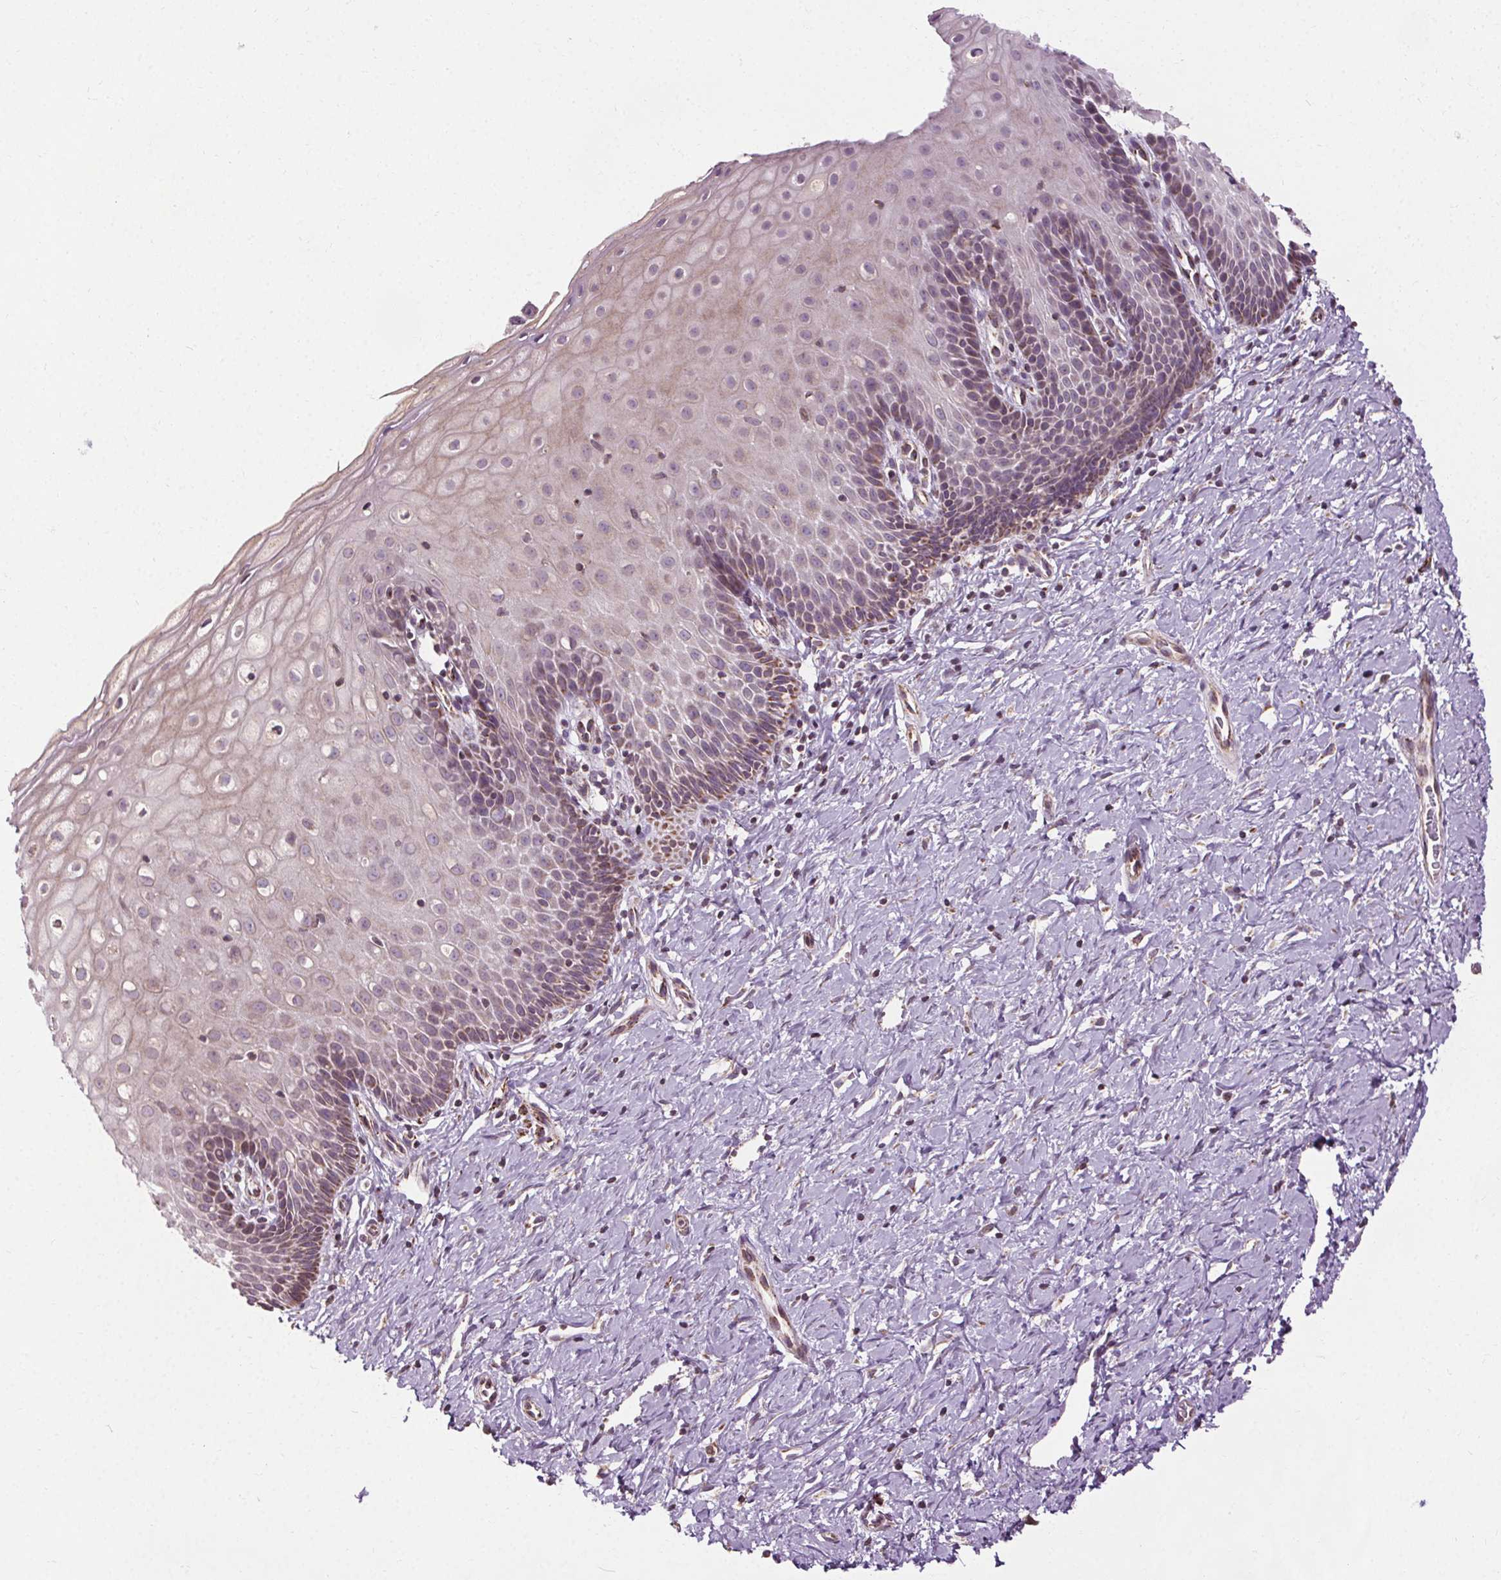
{"staining": {"intensity": "weak", "quantity": ">75%", "location": "nuclear"}, "tissue": "cervix", "cell_type": "Glandular cells", "image_type": "normal", "snomed": [{"axis": "morphology", "description": "Normal tissue, NOS"}, {"axis": "topography", "description": "Cervix"}], "caption": "IHC (DAB) staining of normal cervix reveals weak nuclear protein expression in approximately >75% of glandular cells. (DAB (3,3'-diaminobenzidine) = brown stain, brightfield microscopy at high magnification).", "gene": "LFNG", "patient": {"sex": "female", "age": 37}}